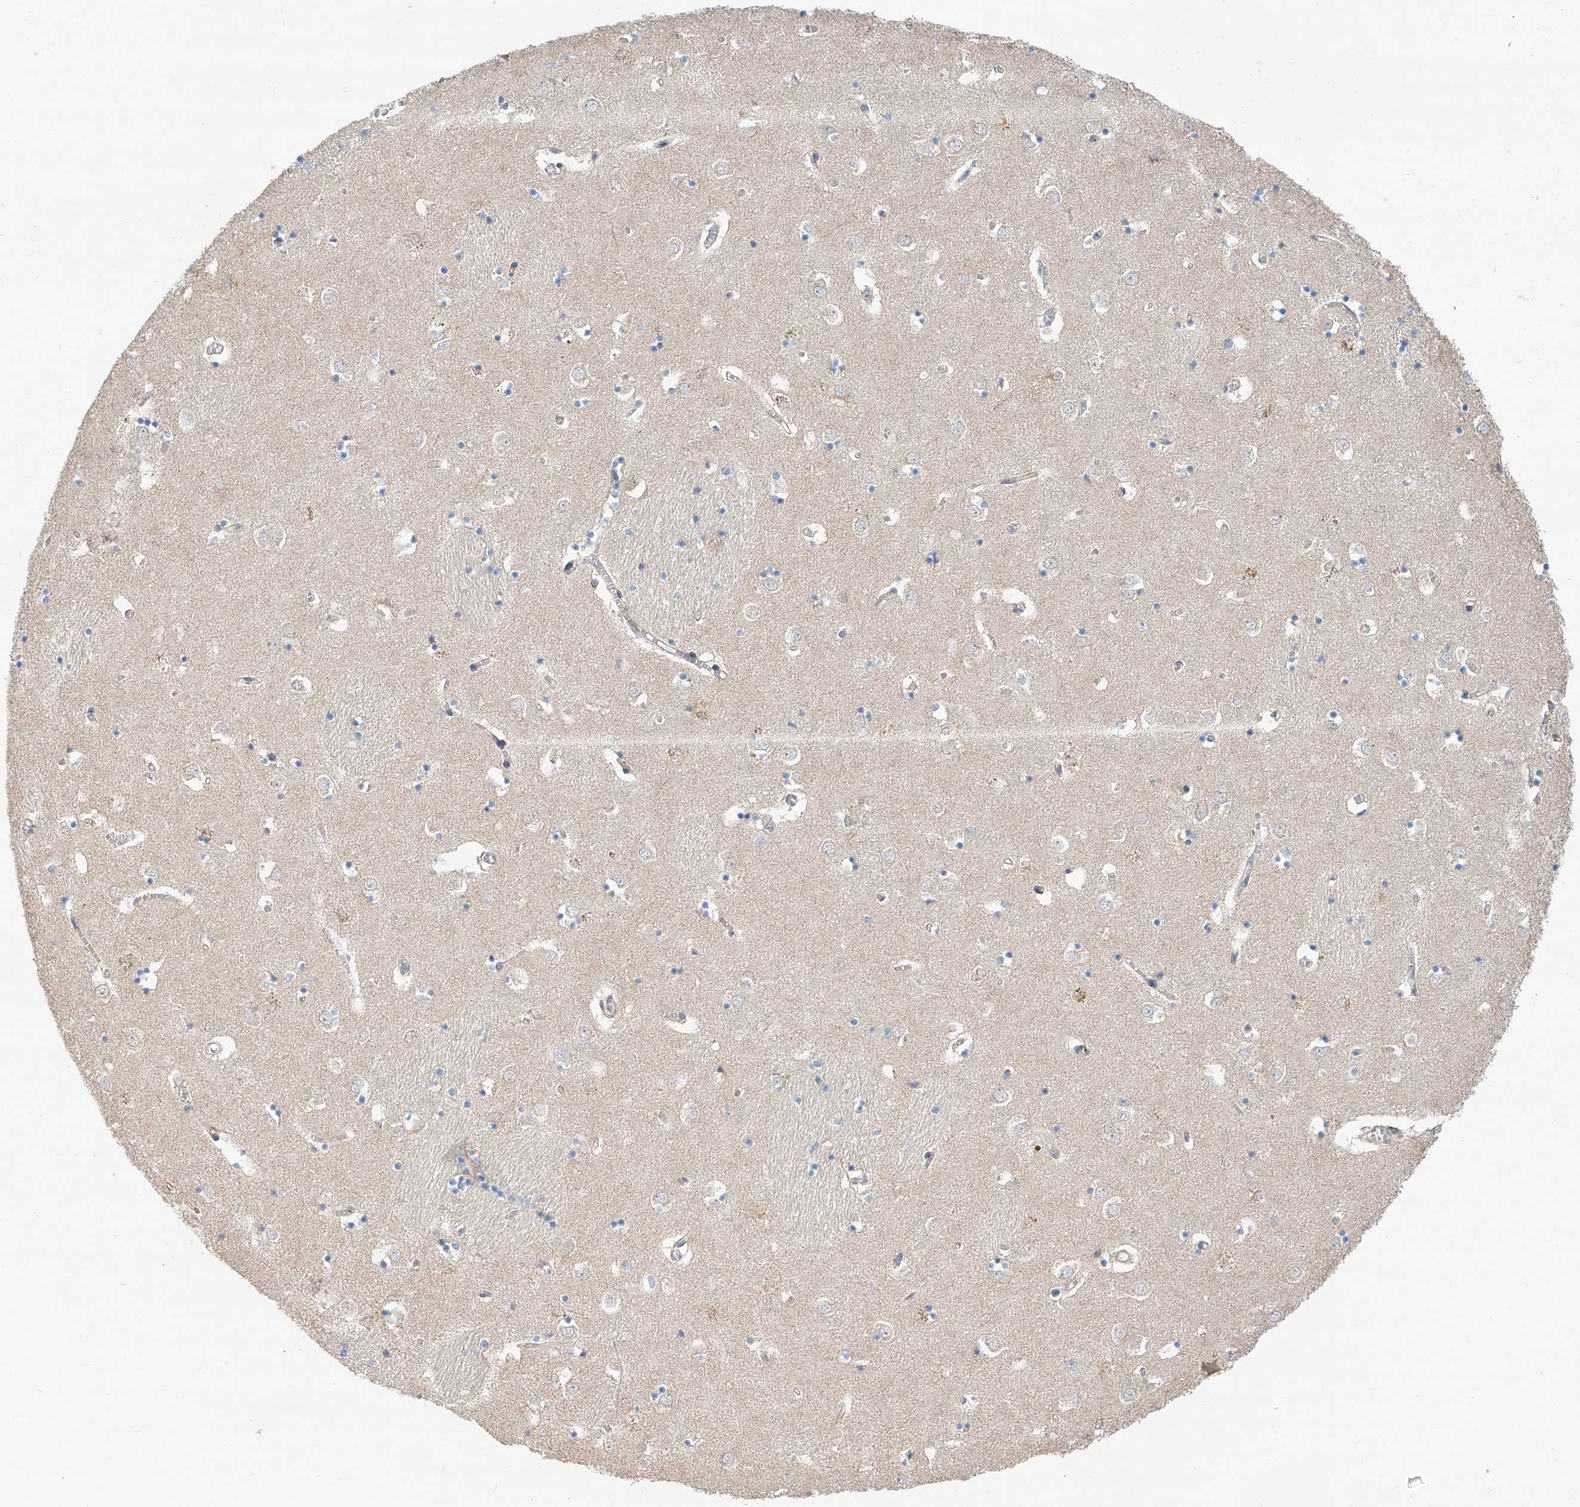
{"staining": {"intensity": "weak", "quantity": "<25%", "location": "cytoplasmic/membranous"}, "tissue": "caudate", "cell_type": "Glial cells", "image_type": "normal", "snomed": [{"axis": "morphology", "description": "Normal tissue, NOS"}, {"axis": "topography", "description": "Lateral ventricle wall"}], "caption": "Caudate was stained to show a protein in brown. There is no significant positivity in glial cells.", "gene": "SLC22A7", "patient": {"sex": "male", "age": 70}}